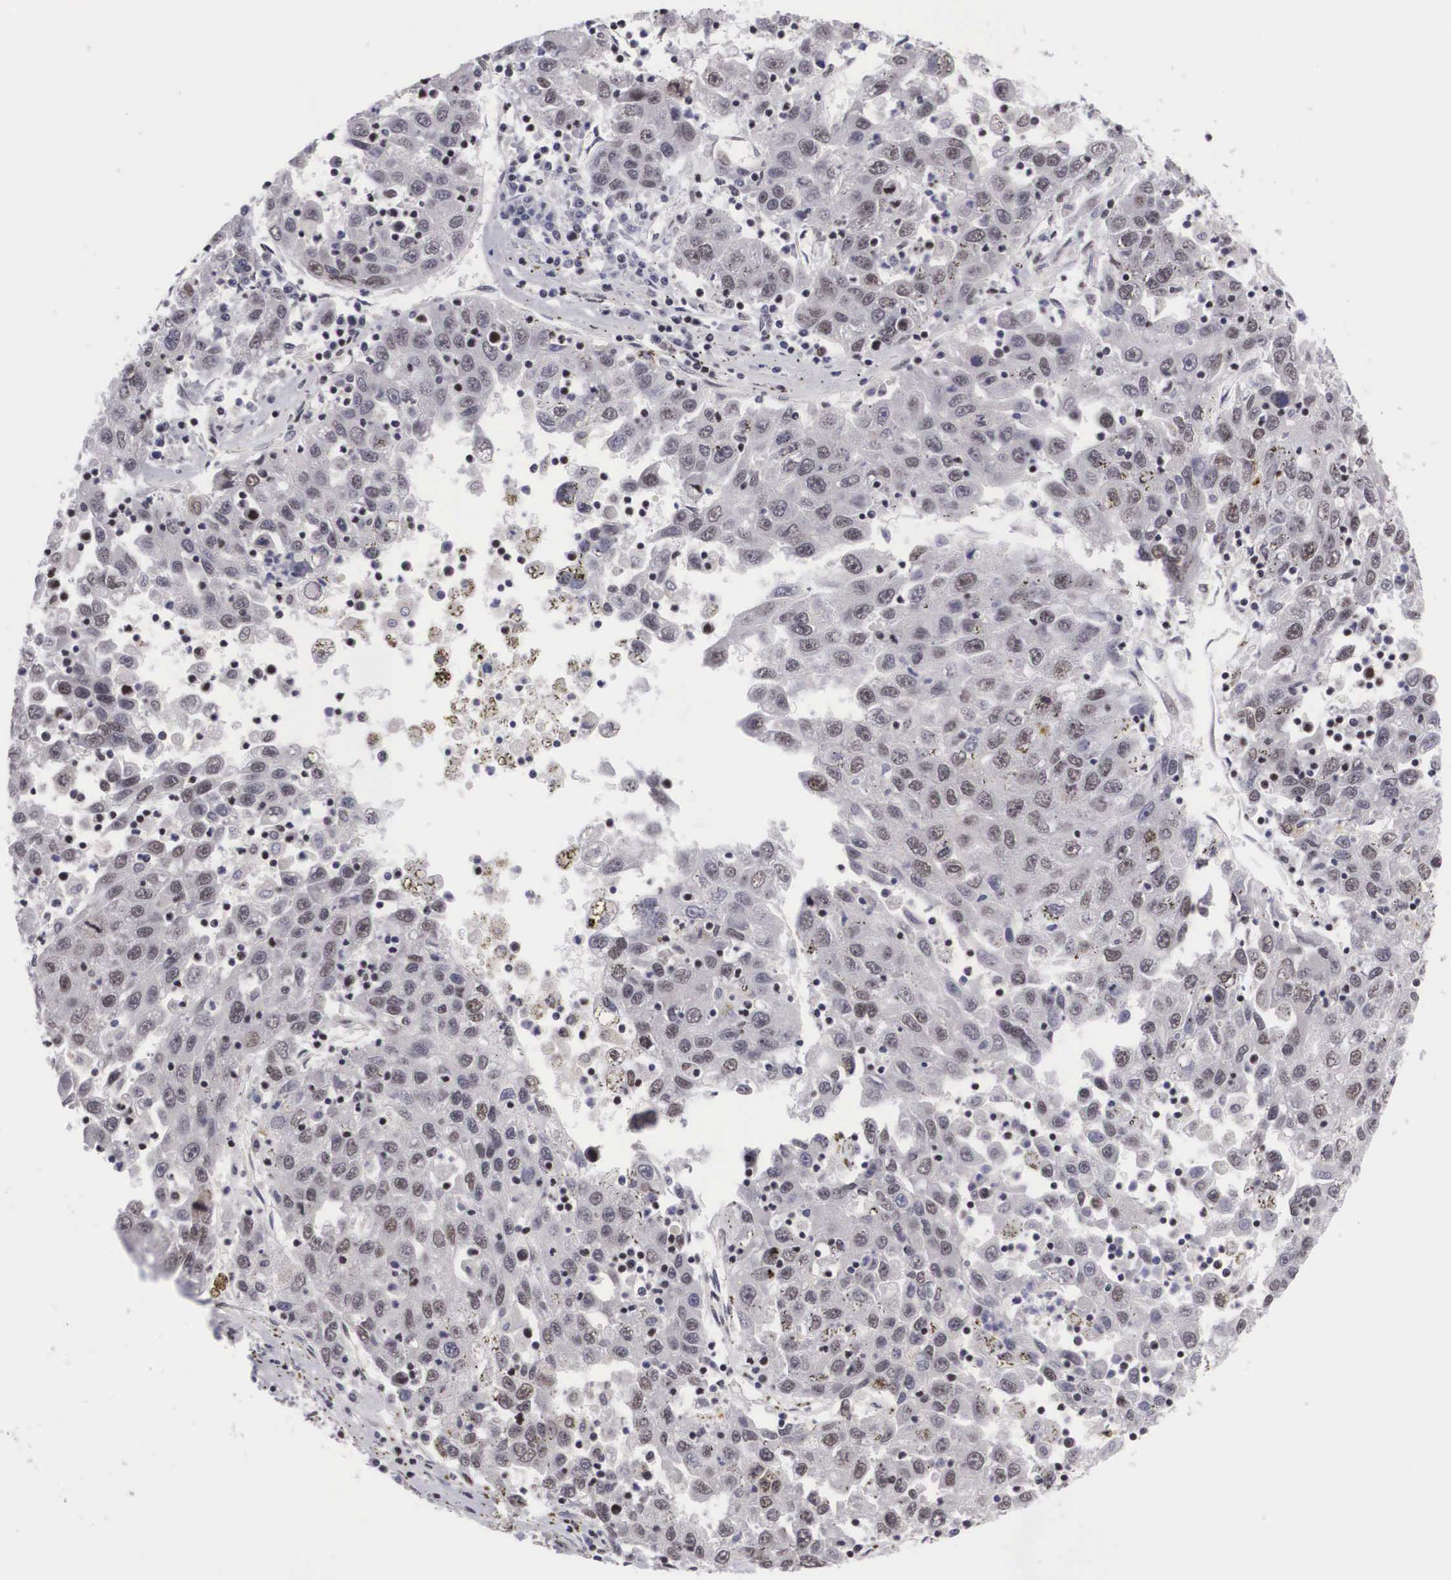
{"staining": {"intensity": "negative", "quantity": "none", "location": "none"}, "tissue": "liver cancer", "cell_type": "Tumor cells", "image_type": "cancer", "snomed": [{"axis": "morphology", "description": "Carcinoma, Hepatocellular, NOS"}, {"axis": "topography", "description": "Liver"}], "caption": "IHC micrograph of neoplastic tissue: human liver hepatocellular carcinoma stained with DAB demonstrates no significant protein staining in tumor cells.", "gene": "MORC2", "patient": {"sex": "male", "age": 49}}